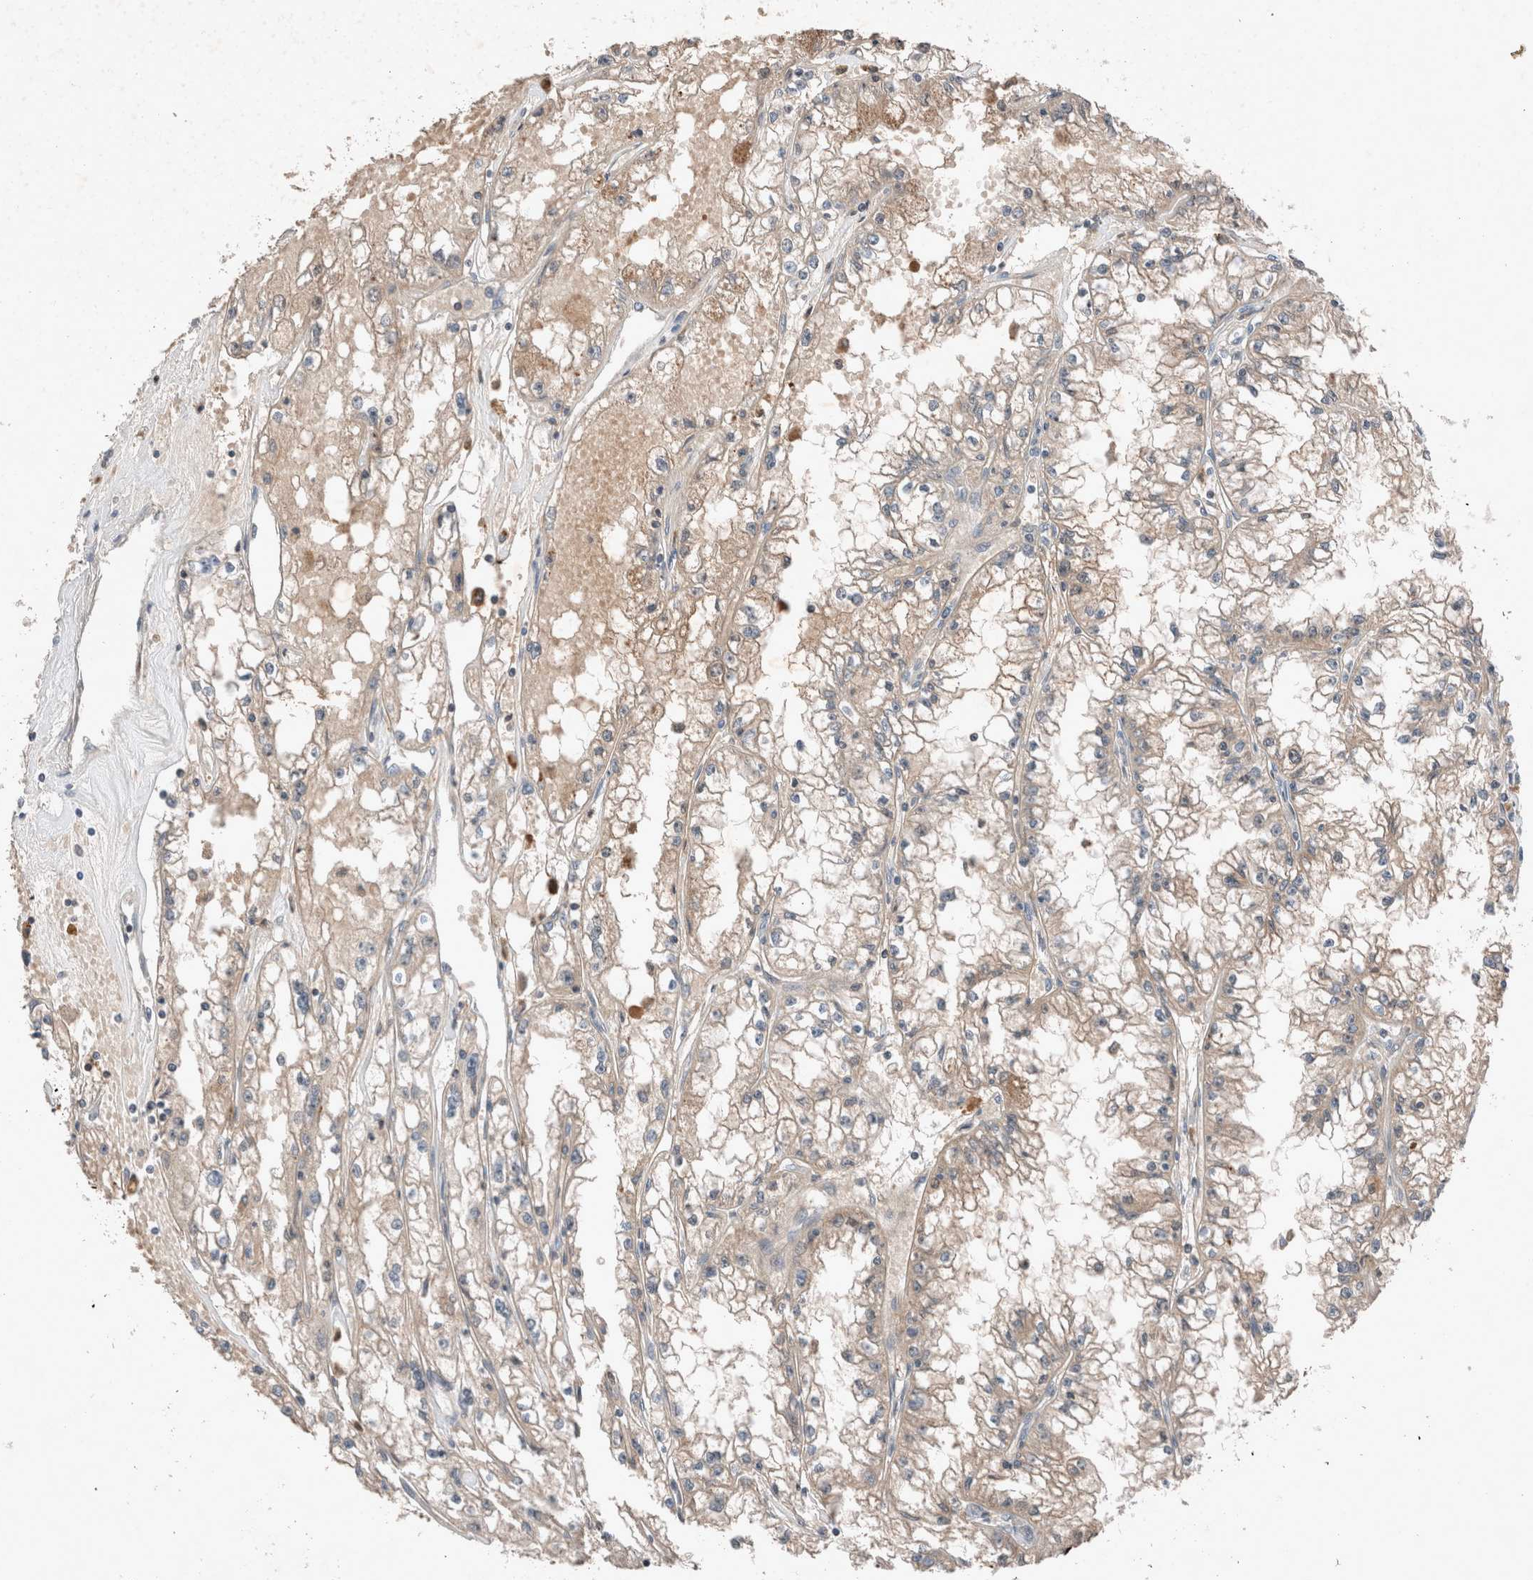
{"staining": {"intensity": "weak", "quantity": ">75%", "location": "cytoplasmic/membranous"}, "tissue": "renal cancer", "cell_type": "Tumor cells", "image_type": "cancer", "snomed": [{"axis": "morphology", "description": "Adenocarcinoma, NOS"}, {"axis": "topography", "description": "Kidney"}], "caption": "Human renal cancer stained with a brown dye shows weak cytoplasmic/membranous positive expression in about >75% of tumor cells.", "gene": "UGCG", "patient": {"sex": "male", "age": 56}}